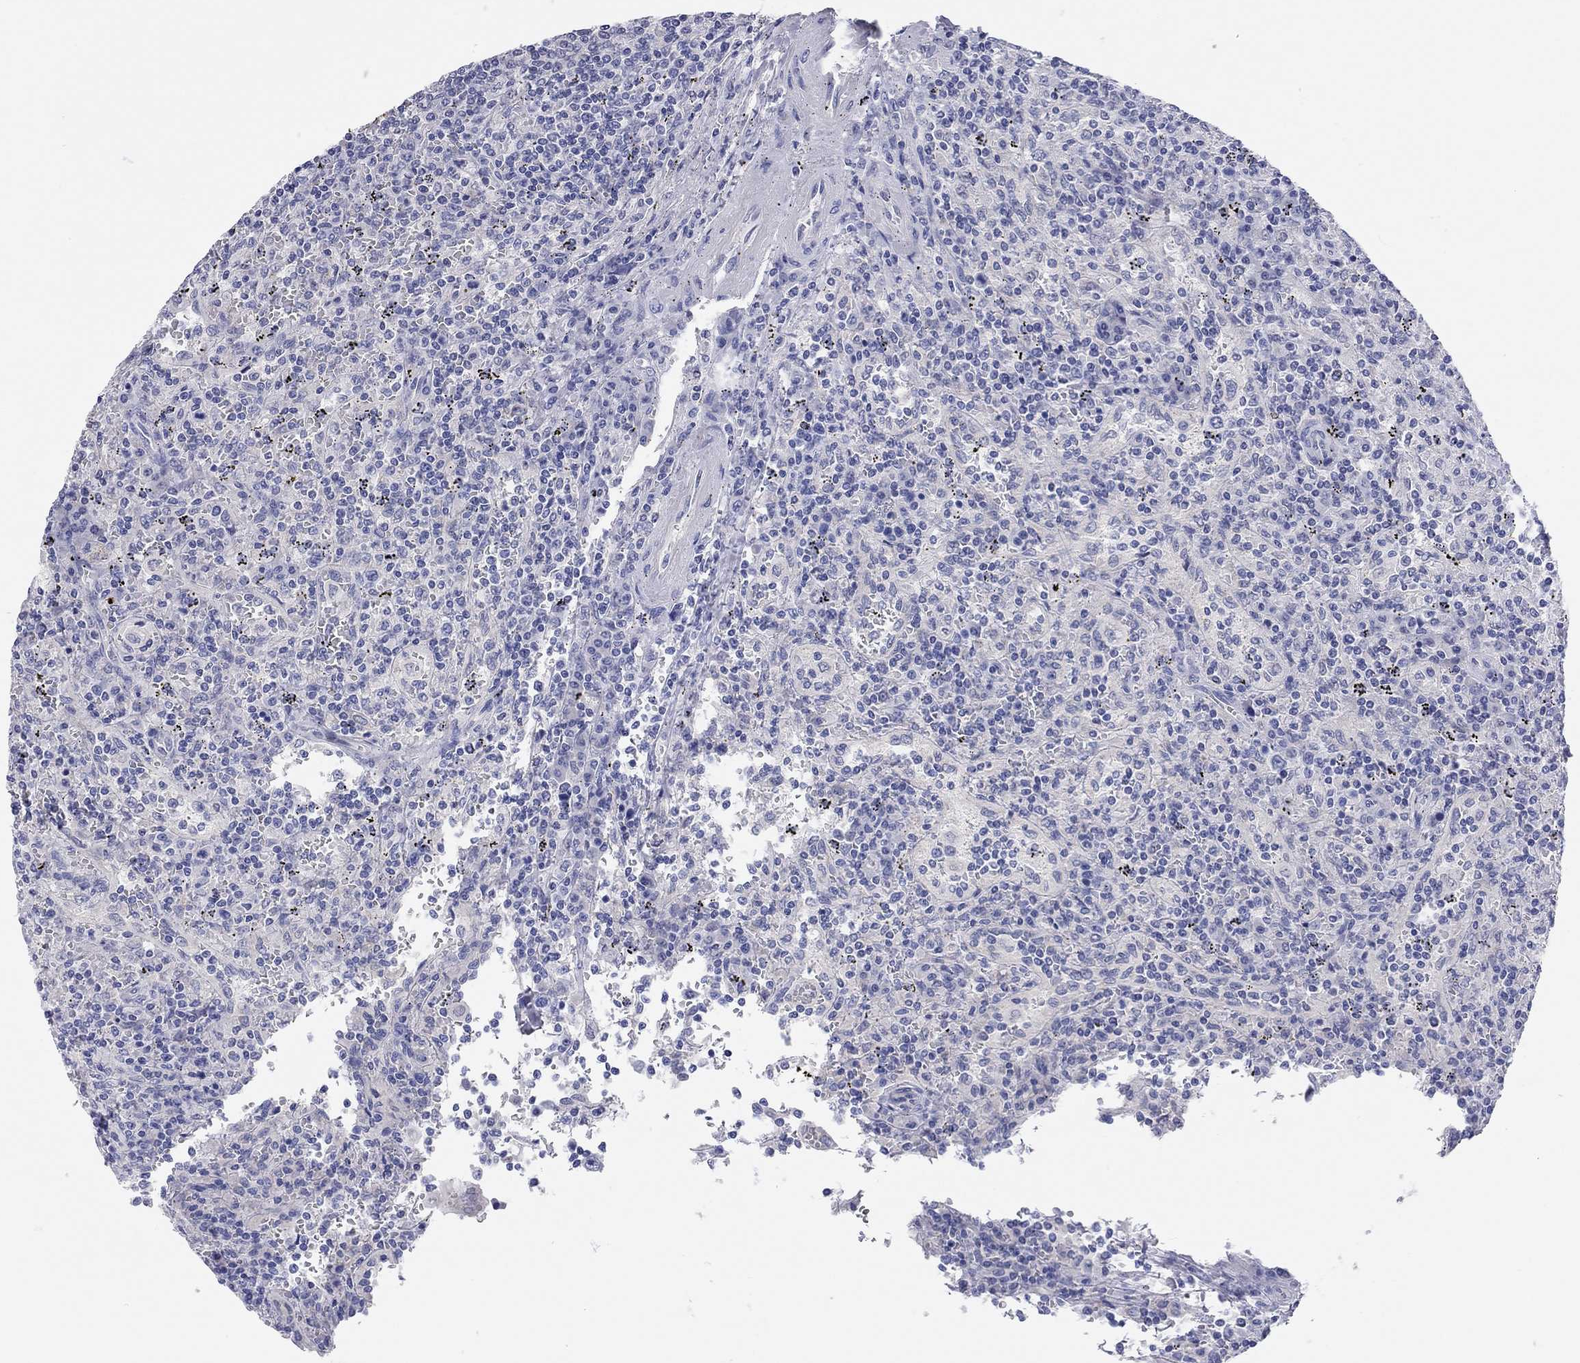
{"staining": {"intensity": "negative", "quantity": "none", "location": "none"}, "tissue": "lymphoma", "cell_type": "Tumor cells", "image_type": "cancer", "snomed": [{"axis": "morphology", "description": "Malignant lymphoma, non-Hodgkin's type, Low grade"}, {"axis": "topography", "description": "Spleen"}], "caption": "Tumor cells are negative for protein expression in human malignant lymphoma, non-Hodgkin's type (low-grade).", "gene": "TMEM221", "patient": {"sex": "male", "age": 62}}